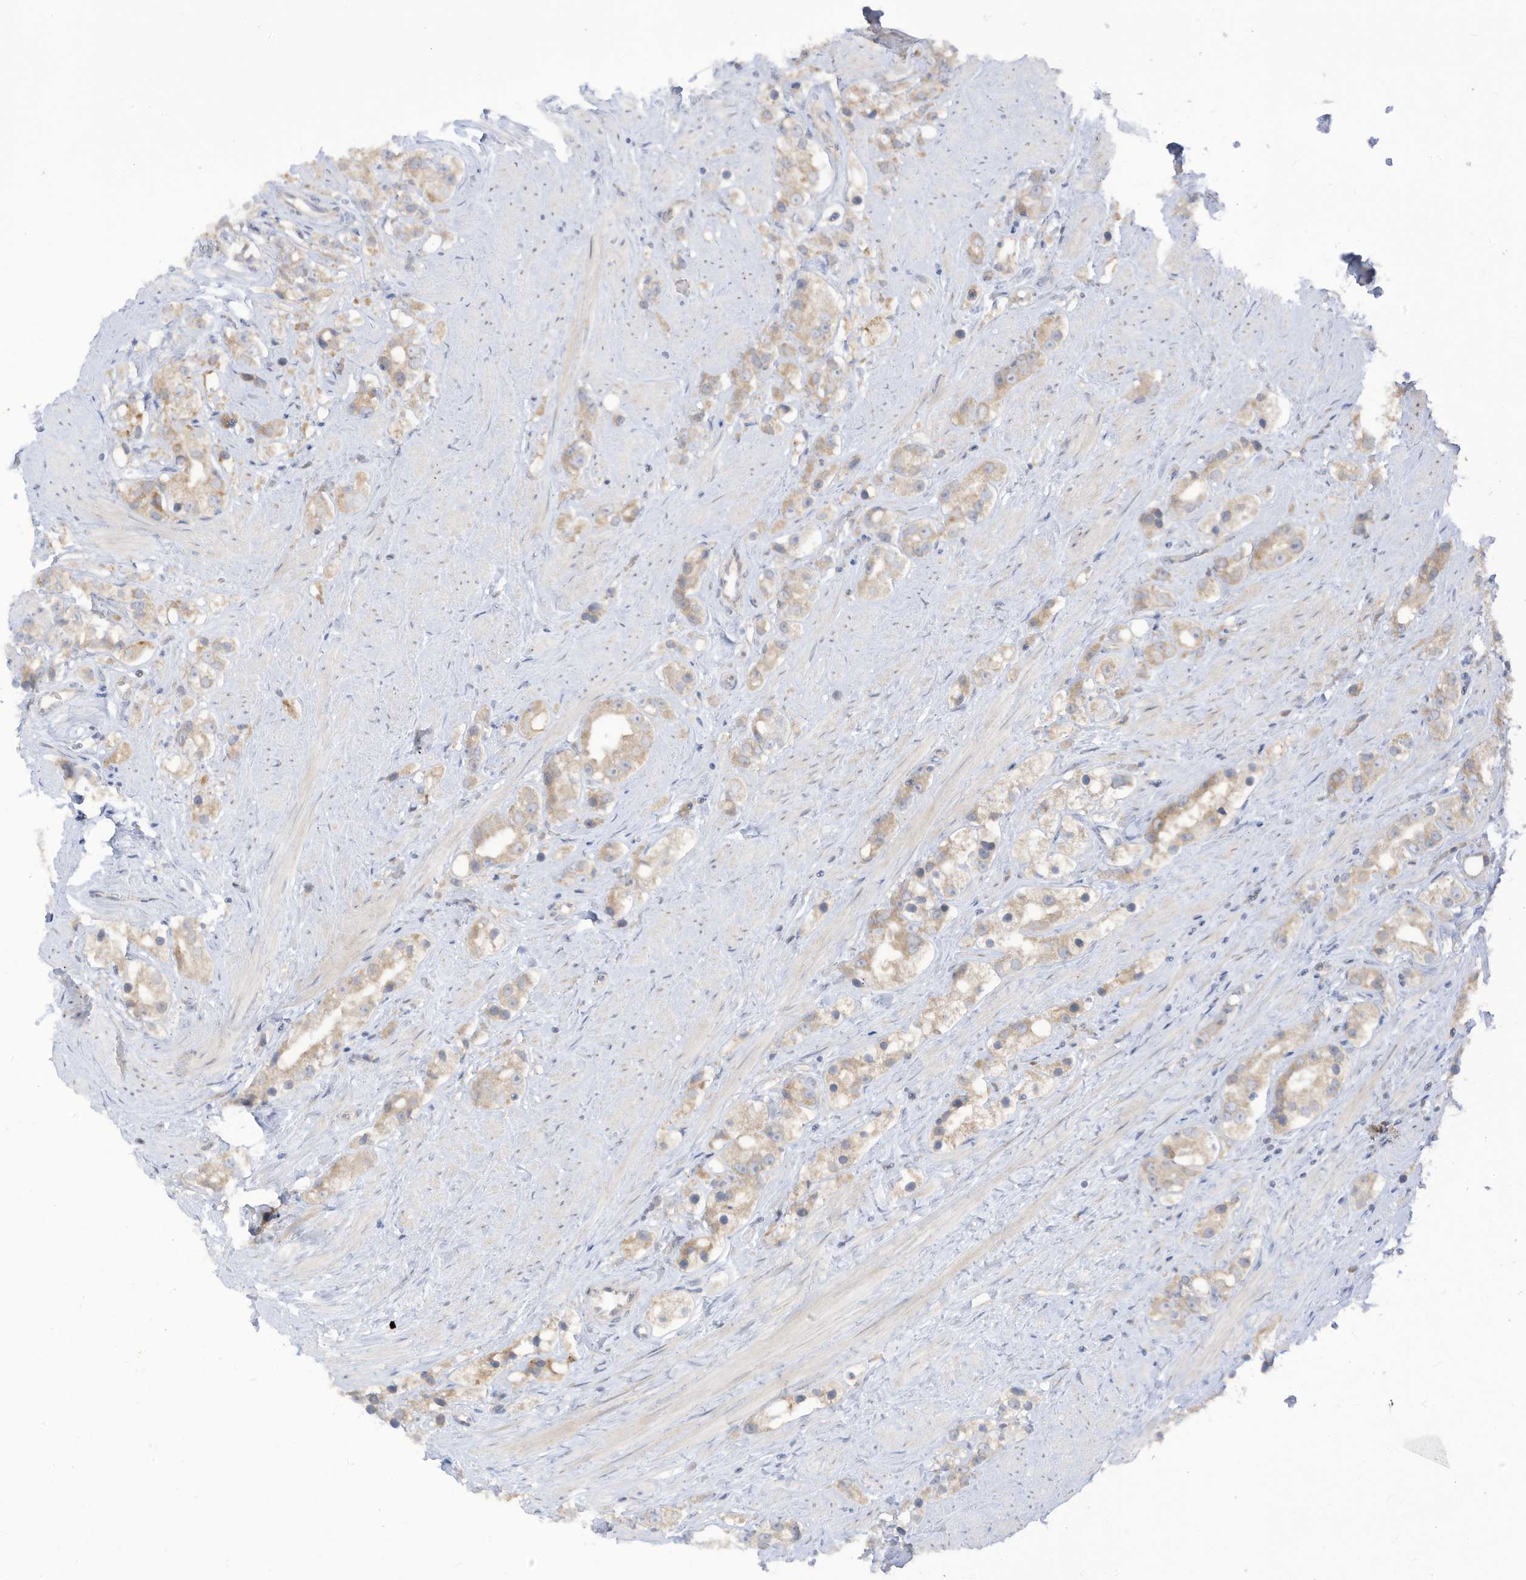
{"staining": {"intensity": "weak", "quantity": "25%-75%", "location": "cytoplasmic/membranous"}, "tissue": "prostate cancer", "cell_type": "Tumor cells", "image_type": "cancer", "snomed": [{"axis": "morphology", "description": "Adenocarcinoma, NOS"}, {"axis": "topography", "description": "Prostate"}], "caption": "Weak cytoplasmic/membranous staining is present in approximately 25%-75% of tumor cells in prostate cancer. The protein of interest is shown in brown color, while the nuclei are stained blue.", "gene": "LRRN2", "patient": {"sex": "male", "age": 79}}